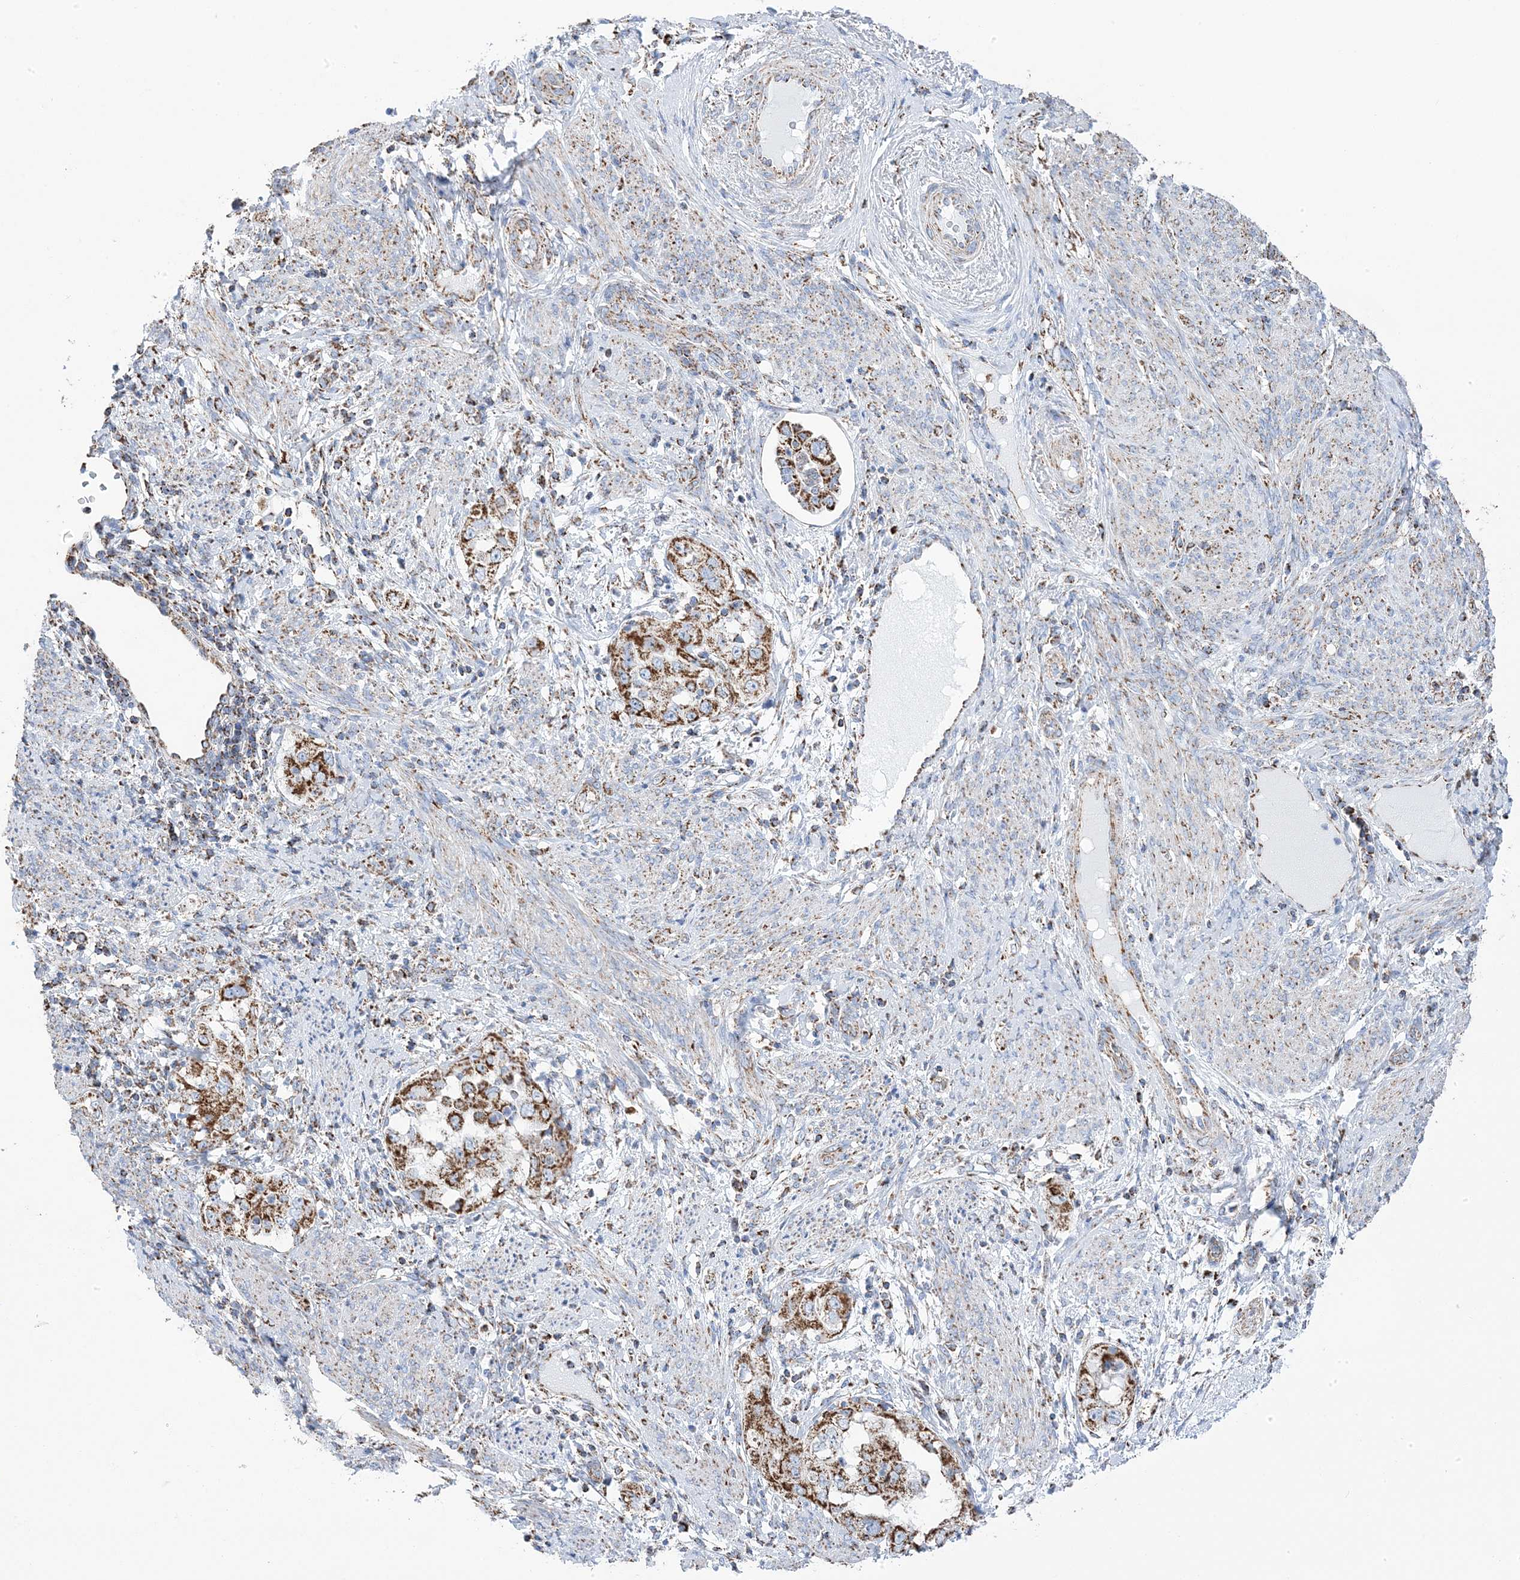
{"staining": {"intensity": "moderate", "quantity": ">75%", "location": "cytoplasmic/membranous"}, "tissue": "endometrial cancer", "cell_type": "Tumor cells", "image_type": "cancer", "snomed": [{"axis": "morphology", "description": "Adenocarcinoma, NOS"}, {"axis": "topography", "description": "Endometrium"}], "caption": "Immunohistochemistry histopathology image of endometrial cancer stained for a protein (brown), which reveals medium levels of moderate cytoplasmic/membranous expression in approximately >75% of tumor cells.", "gene": "GTPBP8", "patient": {"sex": "female", "age": 85}}